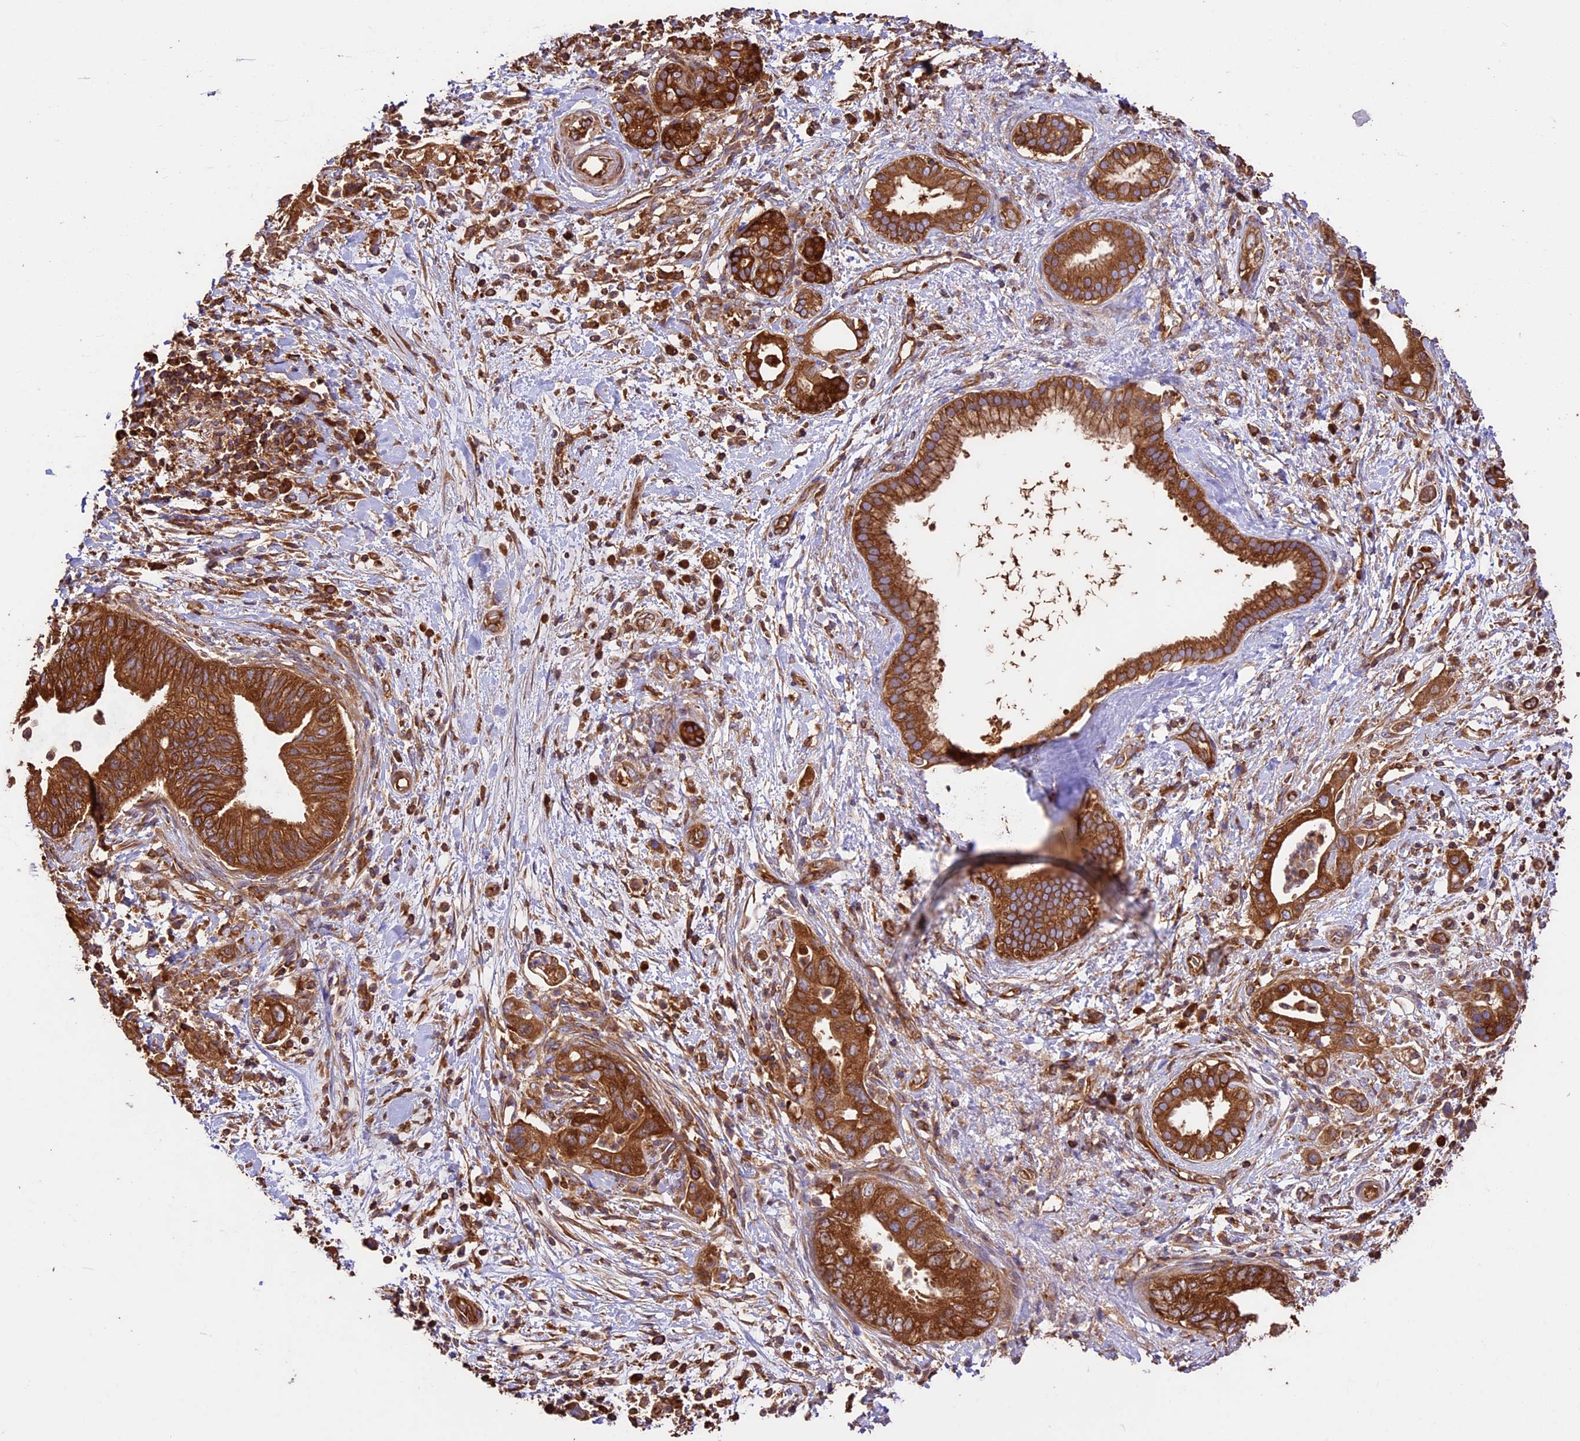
{"staining": {"intensity": "strong", "quantity": ">75%", "location": "cytoplasmic/membranous"}, "tissue": "pancreatic cancer", "cell_type": "Tumor cells", "image_type": "cancer", "snomed": [{"axis": "morphology", "description": "Adenocarcinoma, NOS"}, {"axis": "topography", "description": "Pancreas"}], "caption": "DAB (3,3'-diaminobenzidine) immunohistochemical staining of human adenocarcinoma (pancreatic) reveals strong cytoplasmic/membranous protein positivity in about >75% of tumor cells.", "gene": "KARS1", "patient": {"sex": "female", "age": 73}}